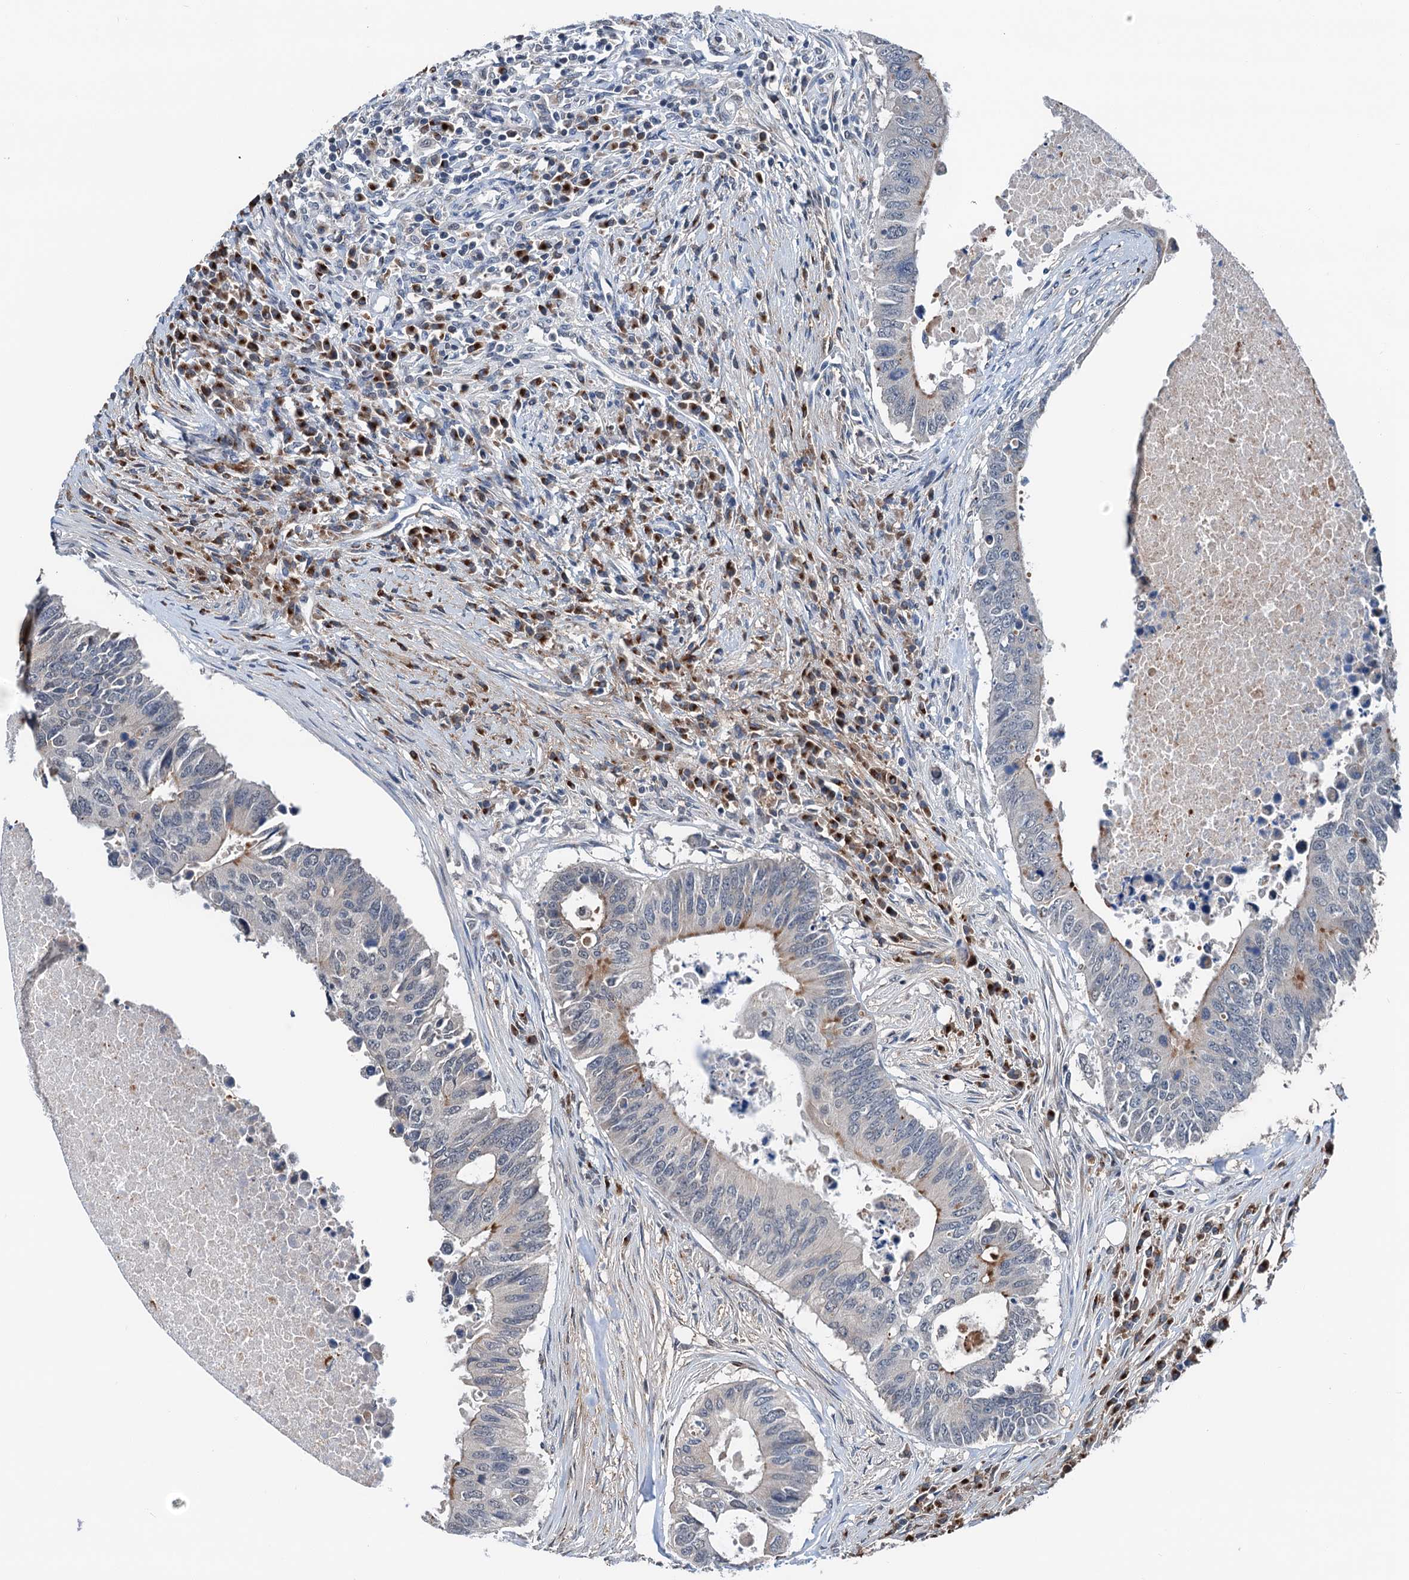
{"staining": {"intensity": "moderate", "quantity": "<25%", "location": "cytoplasmic/membranous"}, "tissue": "colorectal cancer", "cell_type": "Tumor cells", "image_type": "cancer", "snomed": [{"axis": "morphology", "description": "Adenocarcinoma, NOS"}, {"axis": "topography", "description": "Colon"}], "caption": "DAB (3,3'-diaminobenzidine) immunohistochemical staining of human adenocarcinoma (colorectal) demonstrates moderate cytoplasmic/membranous protein expression in approximately <25% of tumor cells.", "gene": "SHLD1", "patient": {"sex": "male", "age": 71}}